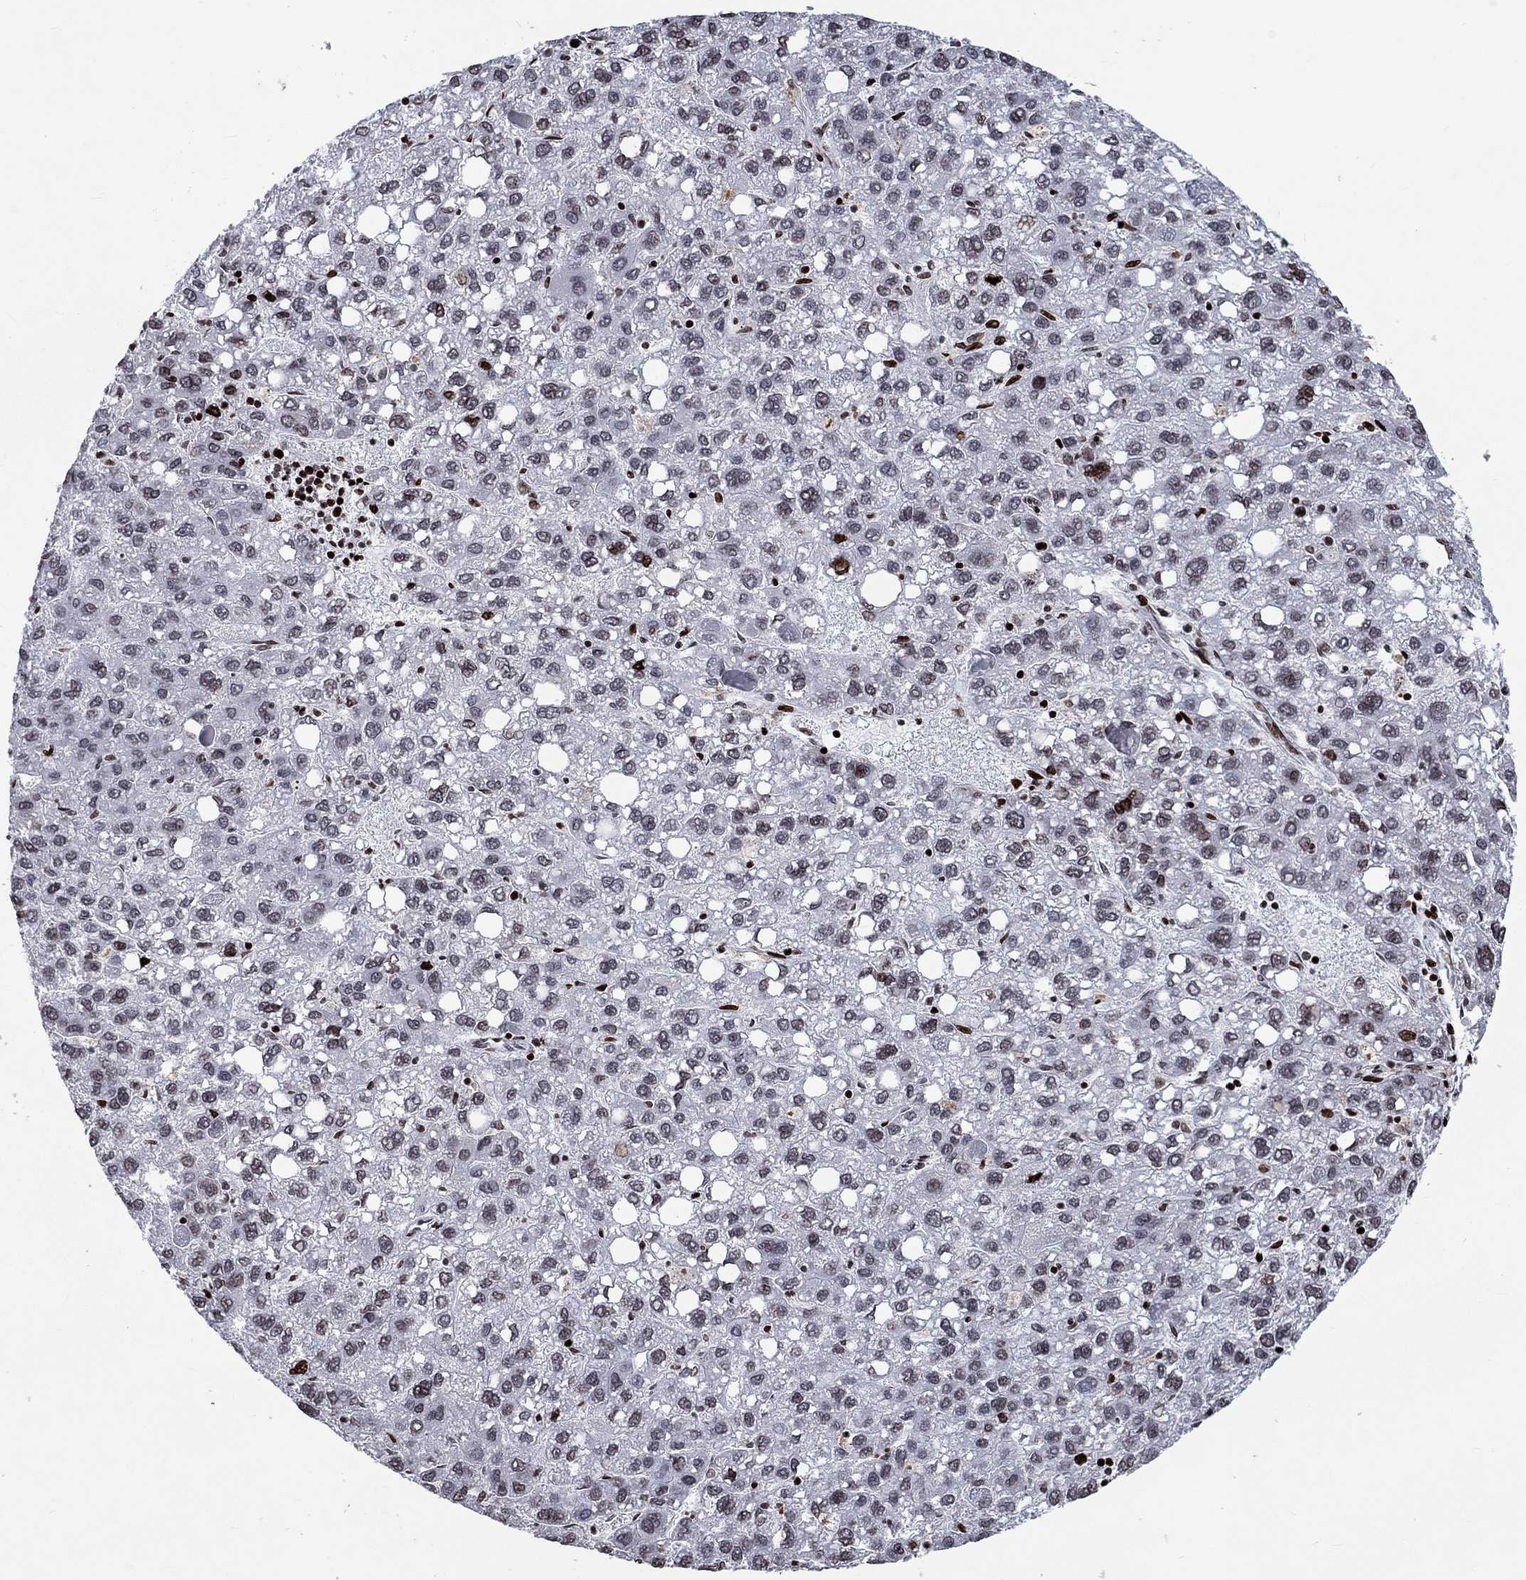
{"staining": {"intensity": "negative", "quantity": "none", "location": "none"}, "tissue": "liver cancer", "cell_type": "Tumor cells", "image_type": "cancer", "snomed": [{"axis": "morphology", "description": "Carcinoma, Hepatocellular, NOS"}, {"axis": "topography", "description": "Liver"}], "caption": "An immunohistochemistry (IHC) micrograph of liver cancer (hepatocellular carcinoma) is shown. There is no staining in tumor cells of liver cancer (hepatocellular carcinoma). (Stains: DAB immunohistochemistry (IHC) with hematoxylin counter stain, Microscopy: brightfield microscopy at high magnification).", "gene": "SRSF3", "patient": {"sex": "female", "age": 82}}